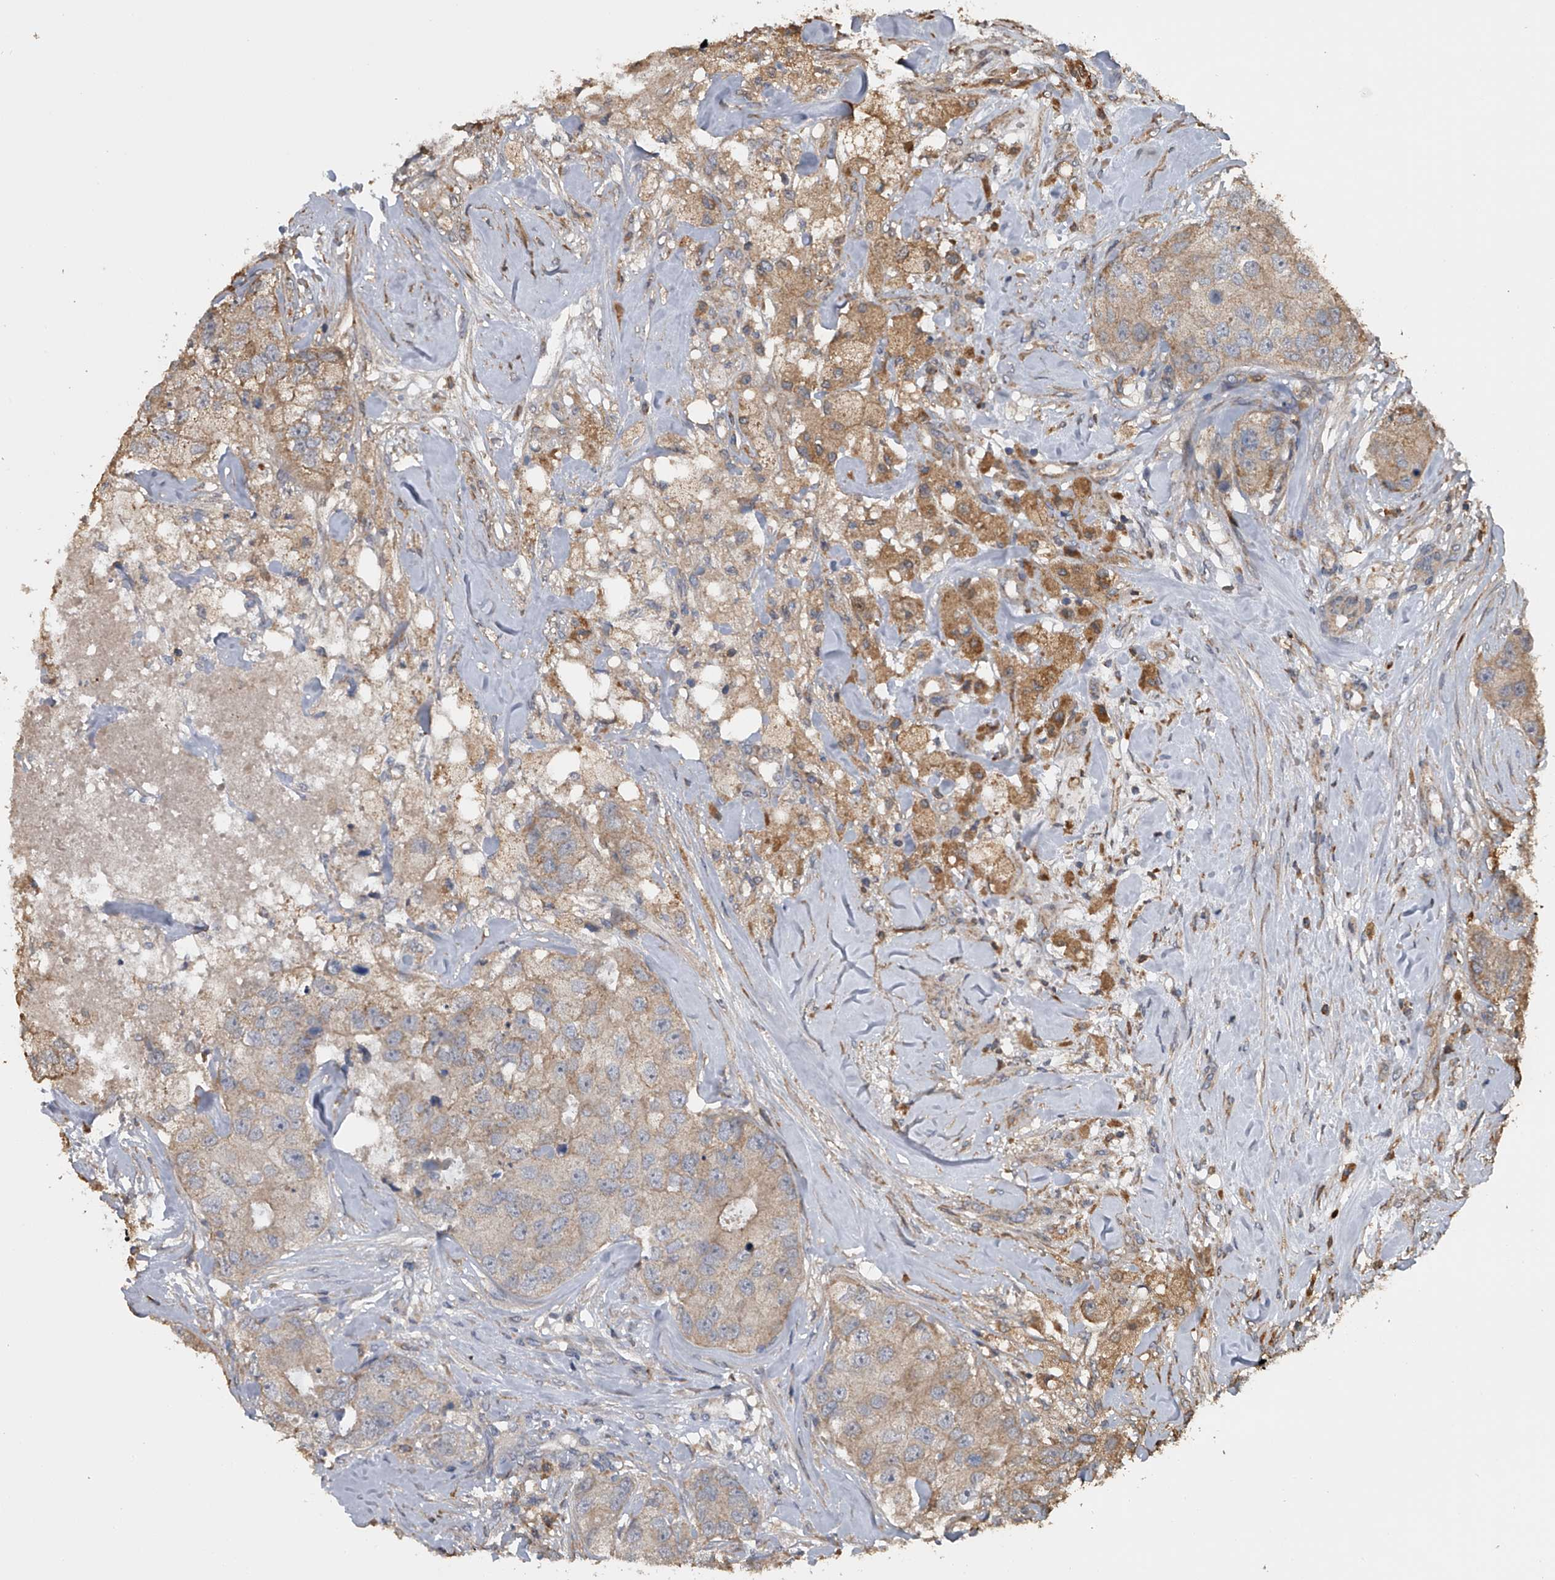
{"staining": {"intensity": "moderate", "quantity": "<25%", "location": "cytoplasmic/membranous"}, "tissue": "breast cancer", "cell_type": "Tumor cells", "image_type": "cancer", "snomed": [{"axis": "morphology", "description": "Duct carcinoma"}, {"axis": "topography", "description": "Breast"}], "caption": "This is a micrograph of immunohistochemistry (IHC) staining of invasive ductal carcinoma (breast), which shows moderate expression in the cytoplasmic/membranous of tumor cells.", "gene": "DOCK9", "patient": {"sex": "female", "age": 62}}